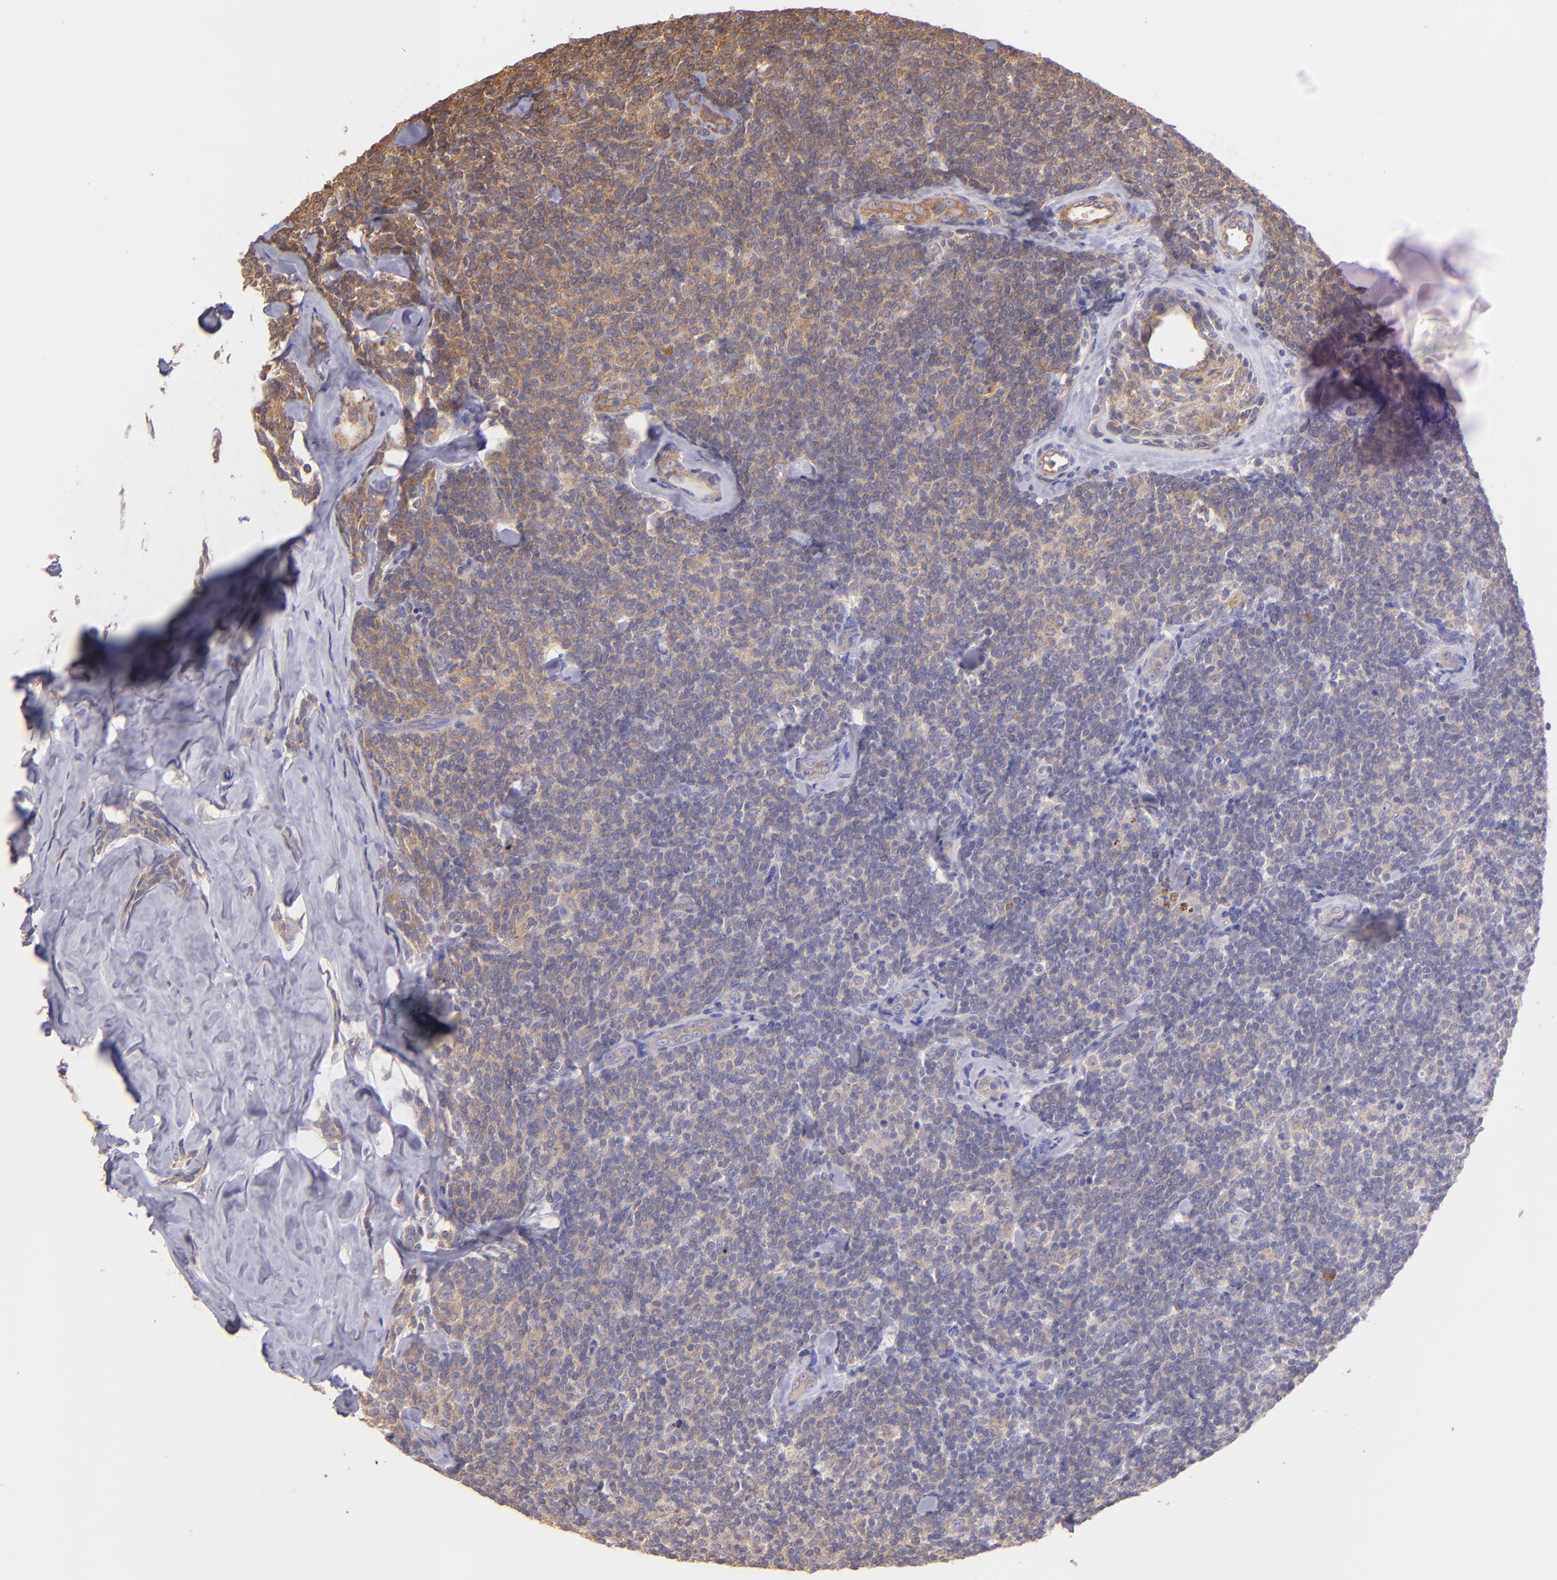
{"staining": {"intensity": "moderate", "quantity": ">75%", "location": "cytoplasmic/membranous"}, "tissue": "lymphoma", "cell_type": "Tumor cells", "image_type": "cancer", "snomed": [{"axis": "morphology", "description": "Malignant lymphoma, non-Hodgkin's type, Low grade"}, {"axis": "topography", "description": "Lymph node"}], "caption": "High-power microscopy captured an IHC histopathology image of low-grade malignant lymphoma, non-Hodgkin's type, revealing moderate cytoplasmic/membranous expression in about >75% of tumor cells.", "gene": "ECE1", "patient": {"sex": "female", "age": 56}}